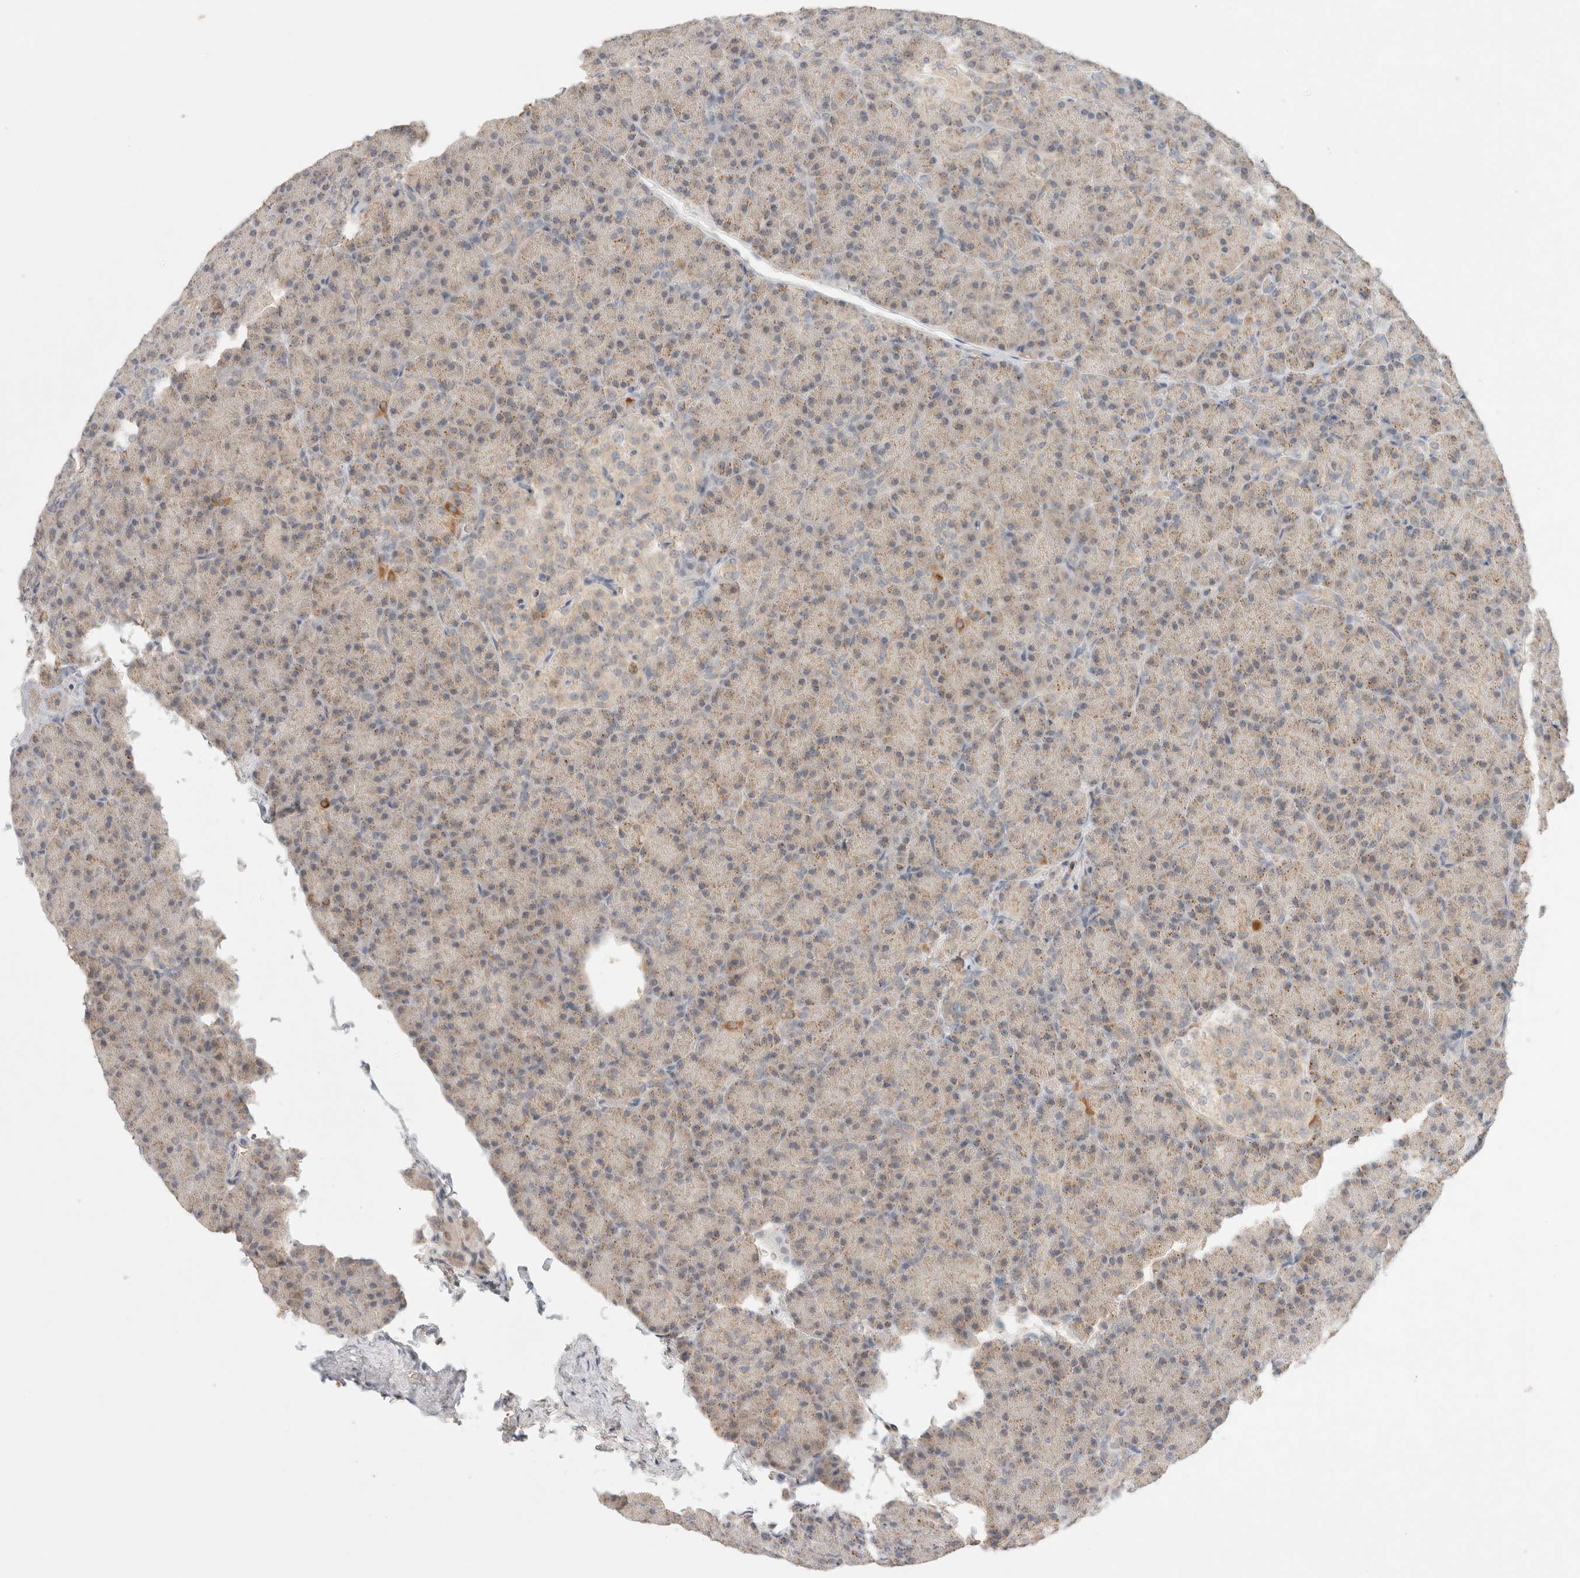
{"staining": {"intensity": "moderate", "quantity": "<25%", "location": "cytoplasmic/membranous"}, "tissue": "pancreas", "cell_type": "Exocrine glandular cells", "image_type": "normal", "snomed": [{"axis": "morphology", "description": "Normal tissue, NOS"}, {"axis": "topography", "description": "Pancreas"}], "caption": "This image displays IHC staining of unremarkable human pancreas, with low moderate cytoplasmic/membranous expression in about <25% of exocrine glandular cells.", "gene": "MRM3", "patient": {"sex": "female", "age": 43}}